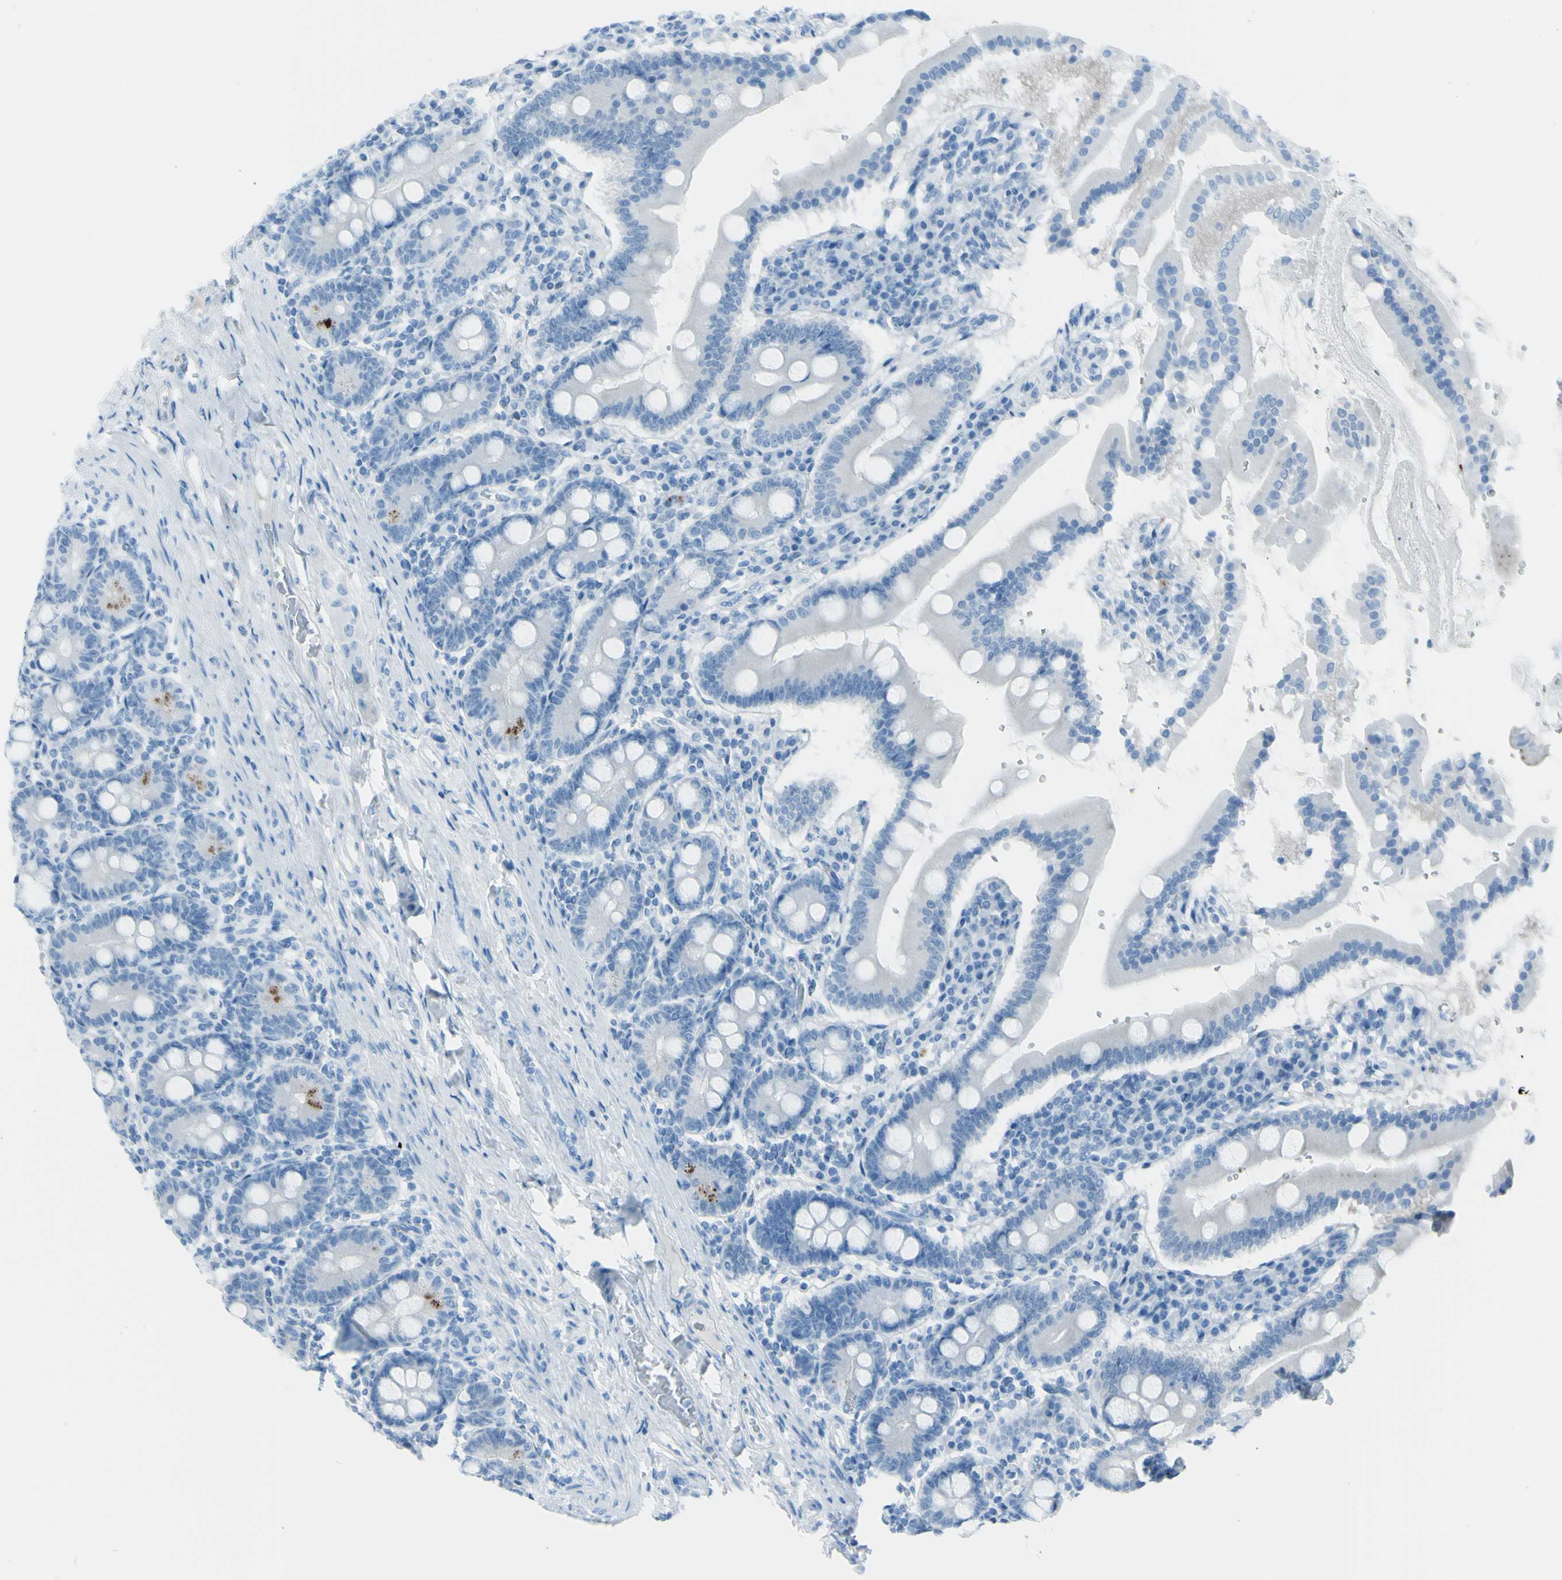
{"staining": {"intensity": "negative", "quantity": "none", "location": "none"}, "tissue": "duodenum", "cell_type": "Glandular cells", "image_type": "normal", "snomed": [{"axis": "morphology", "description": "Normal tissue, NOS"}, {"axis": "topography", "description": "Duodenum"}], "caption": "DAB (3,3'-diaminobenzidine) immunohistochemical staining of unremarkable human duodenum shows no significant expression in glandular cells.", "gene": "AFP", "patient": {"sex": "male", "age": 50}}